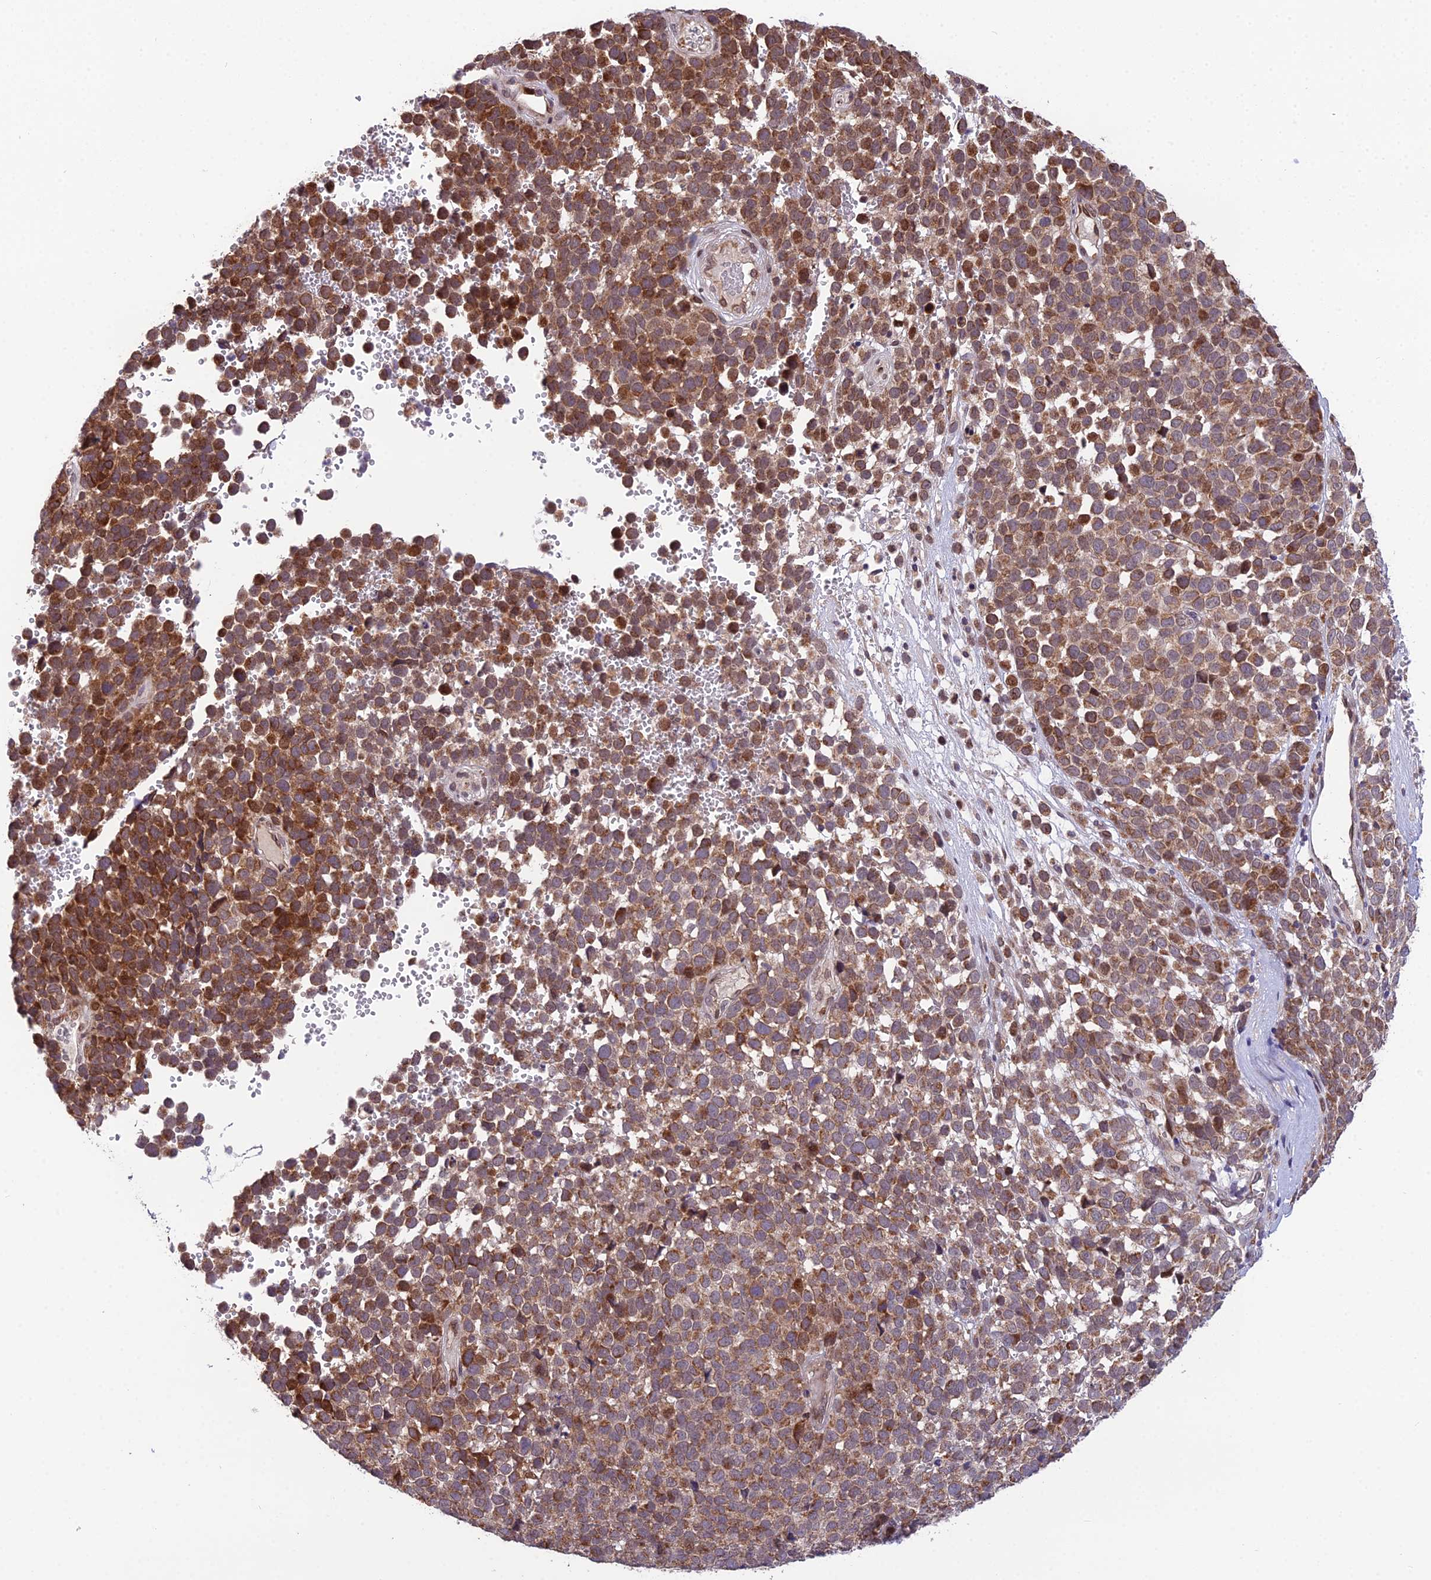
{"staining": {"intensity": "moderate", "quantity": ">75%", "location": "cytoplasmic/membranous"}, "tissue": "melanoma", "cell_type": "Tumor cells", "image_type": "cancer", "snomed": [{"axis": "morphology", "description": "Malignant melanoma, NOS"}, {"axis": "topography", "description": "Nose, NOS"}], "caption": "Immunohistochemistry histopathology image of human melanoma stained for a protein (brown), which reveals medium levels of moderate cytoplasmic/membranous staining in about >75% of tumor cells.", "gene": "CYP2R1", "patient": {"sex": "female", "age": 48}}